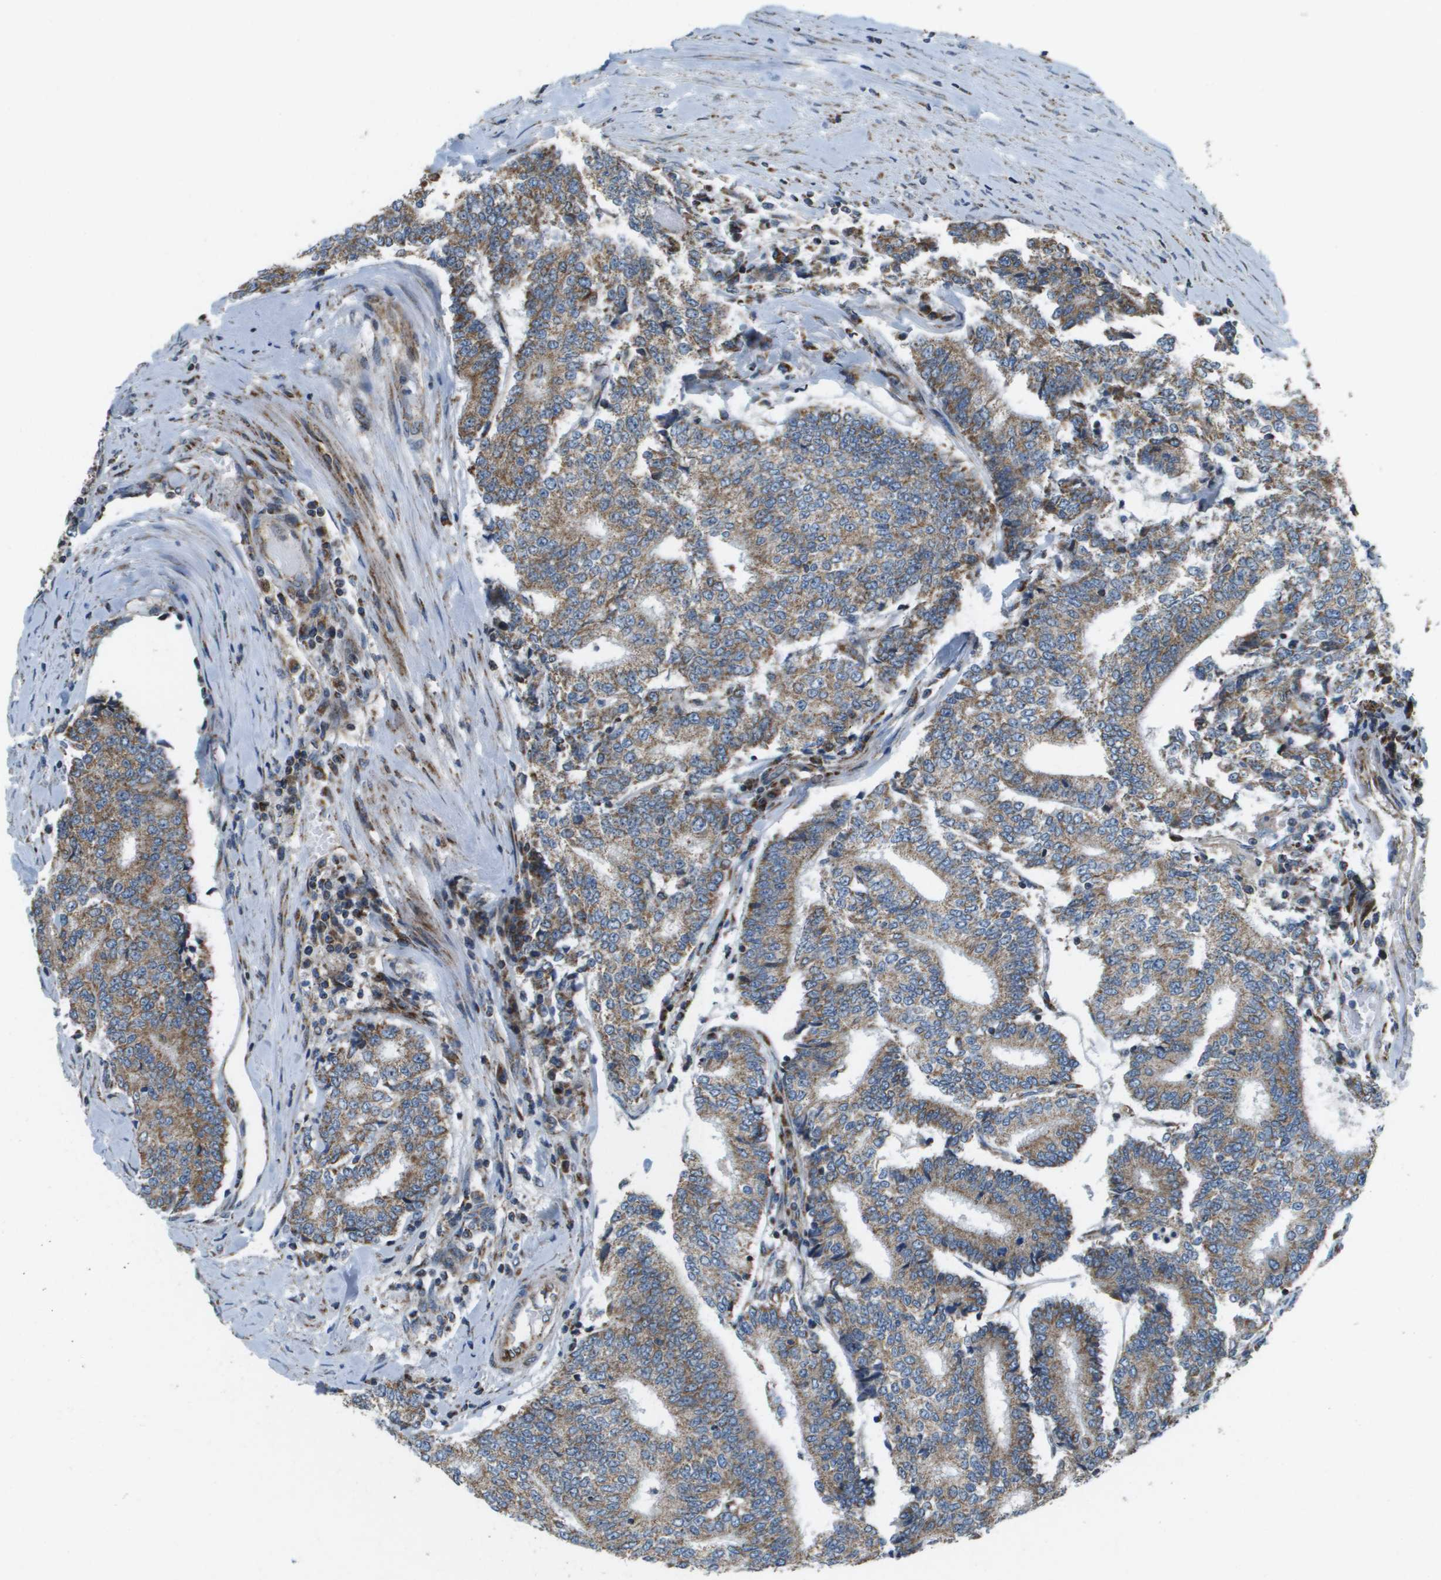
{"staining": {"intensity": "moderate", "quantity": ">75%", "location": "cytoplasmic/membranous"}, "tissue": "prostate cancer", "cell_type": "Tumor cells", "image_type": "cancer", "snomed": [{"axis": "morphology", "description": "Normal tissue, NOS"}, {"axis": "morphology", "description": "Adenocarcinoma, High grade"}, {"axis": "topography", "description": "Prostate"}, {"axis": "topography", "description": "Seminal veicle"}], "caption": "Human prostate cancer (high-grade adenocarcinoma) stained with a protein marker displays moderate staining in tumor cells.", "gene": "NRK", "patient": {"sex": "male", "age": 55}}